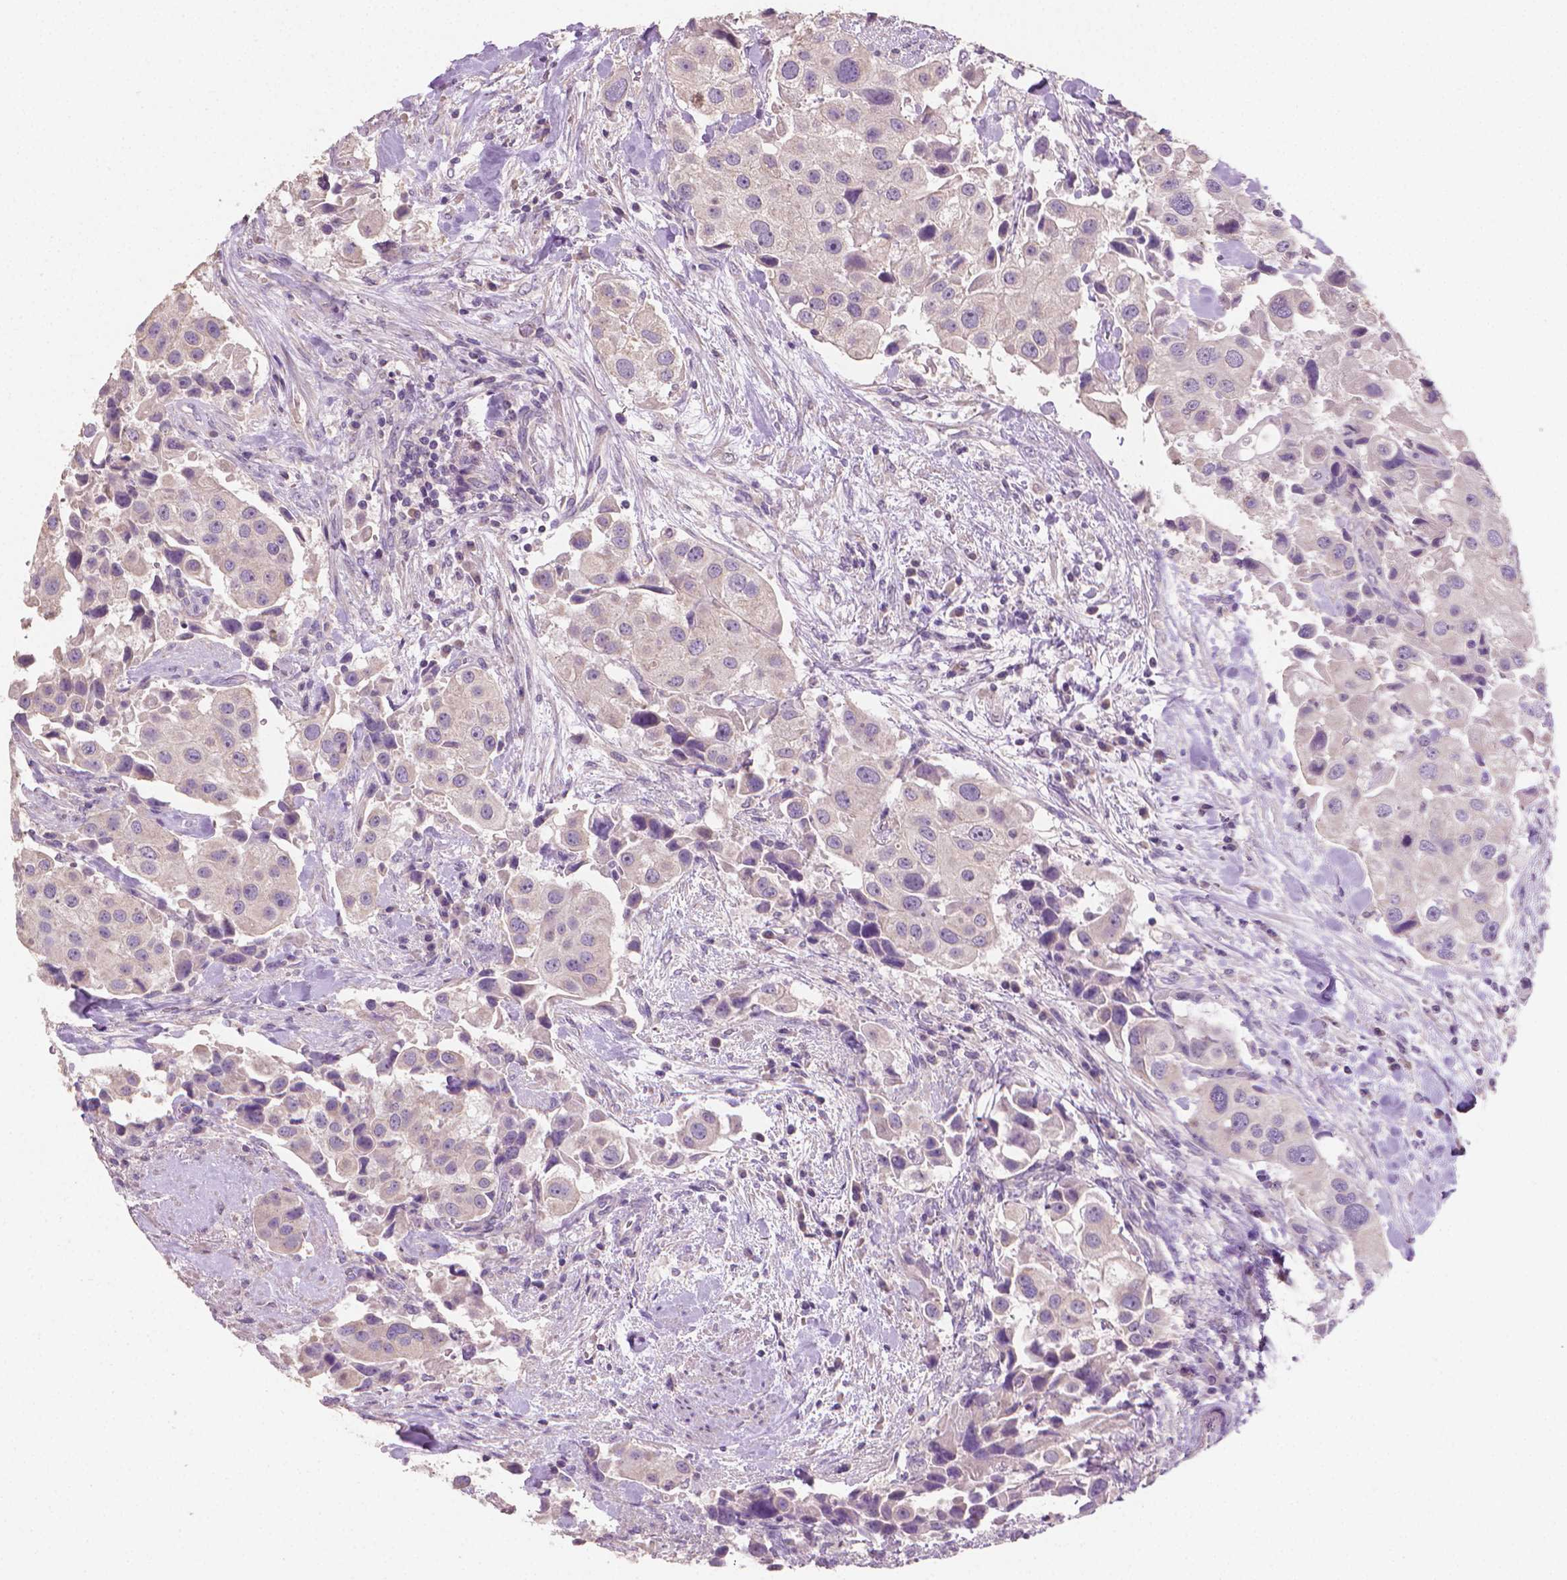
{"staining": {"intensity": "negative", "quantity": "none", "location": "none"}, "tissue": "urothelial cancer", "cell_type": "Tumor cells", "image_type": "cancer", "snomed": [{"axis": "morphology", "description": "Urothelial carcinoma, High grade"}, {"axis": "topography", "description": "Urinary bladder"}], "caption": "Tumor cells are negative for protein expression in human urothelial cancer.", "gene": "CATIP", "patient": {"sex": "female", "age": 64}}